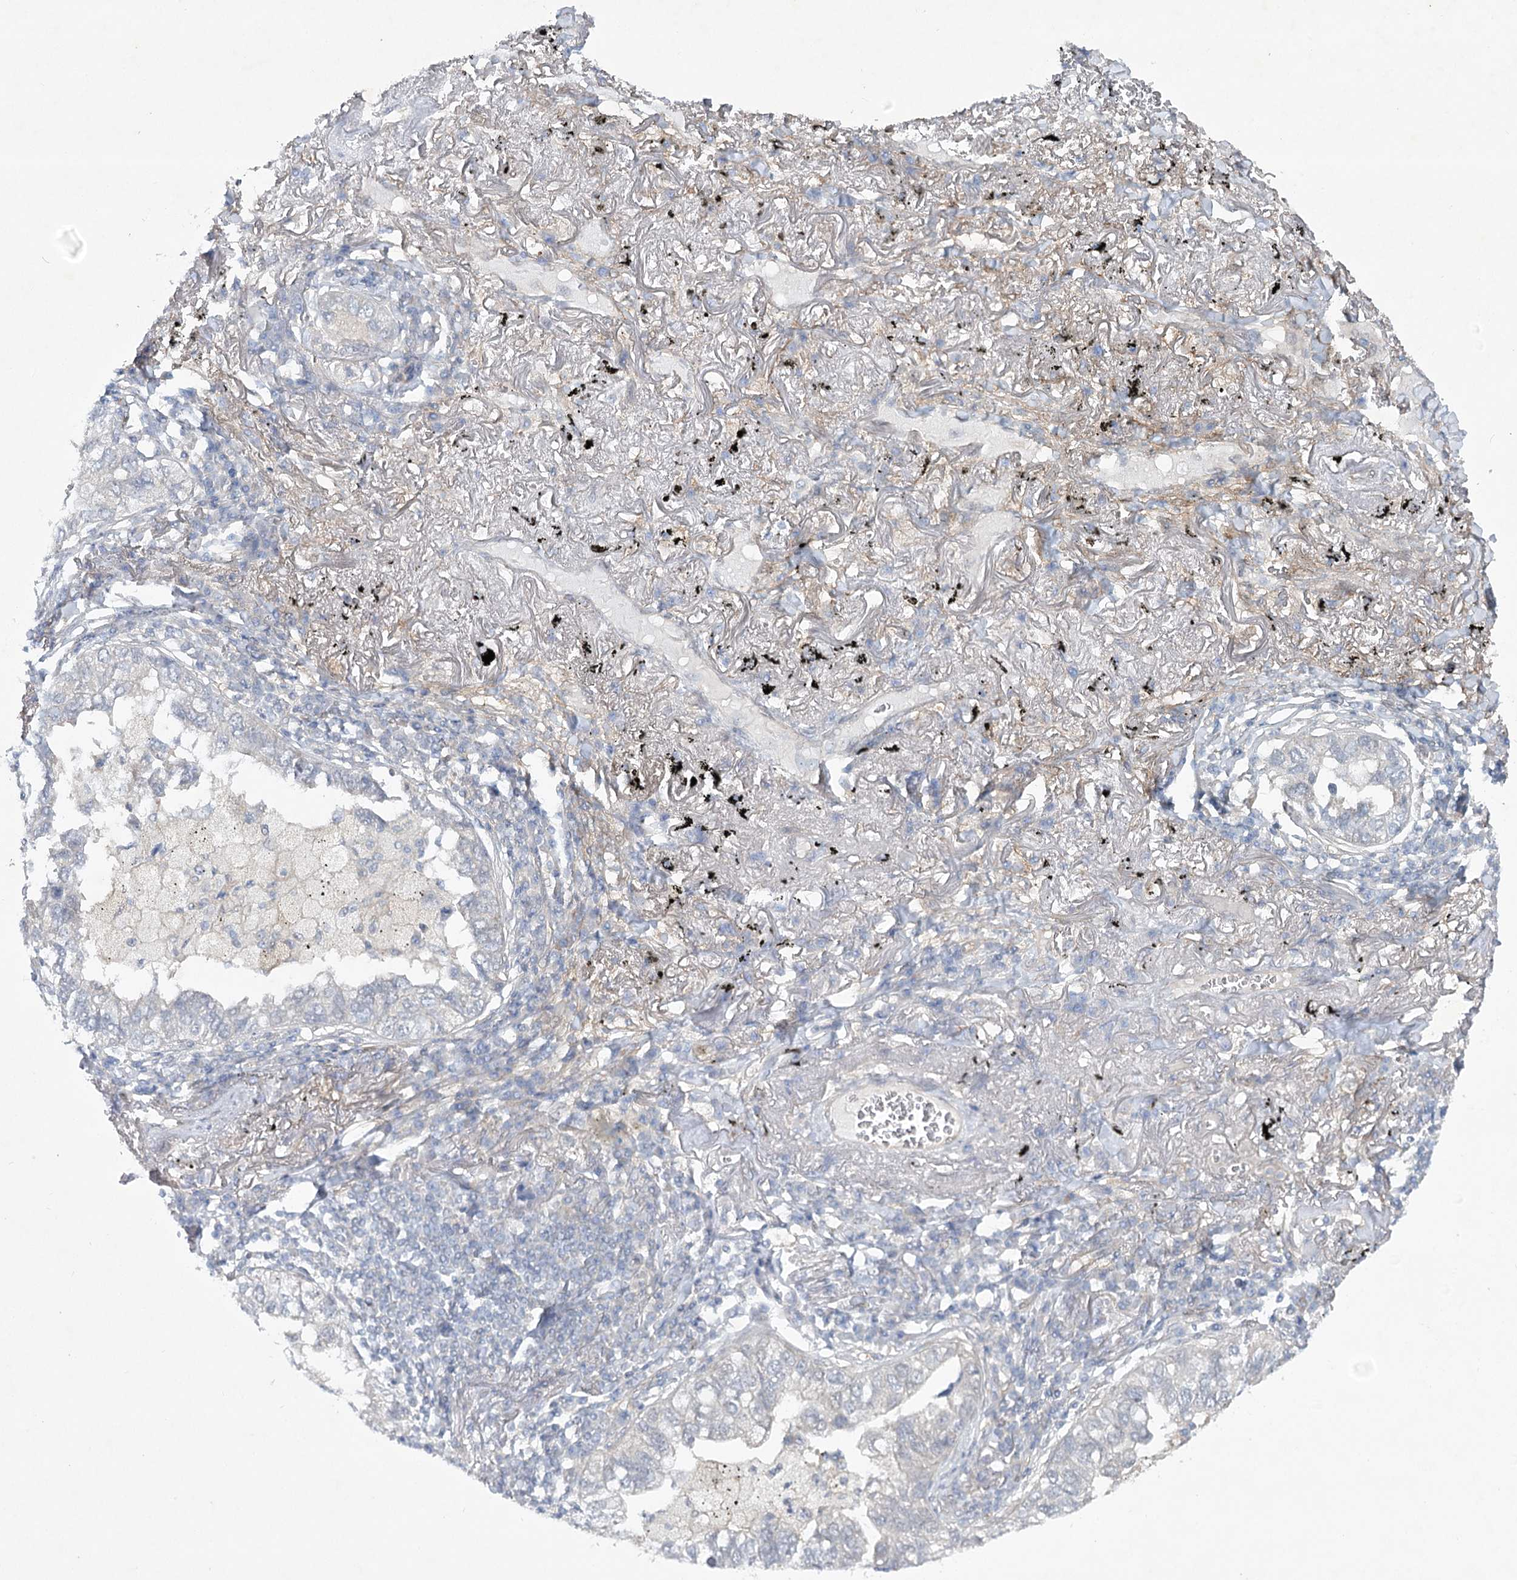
{"staining": {"intensity": "negative", "quantity": "none", "location": "none"}, "tissue": "lung cancer", "cell_type": "Tumor cells", "image_type": "cancer", "snomed": [{"axis": "morphology", "description": "Adenocarcinoma, NOS"}, {"axis": "topography", "description": "Lung"}], "caption": "Tumor cells are negative for protein expression in human lung cancer (adenocarcinoma).", "gene": "AAMDC", "patient": {"sex": "male", "age": 65}}